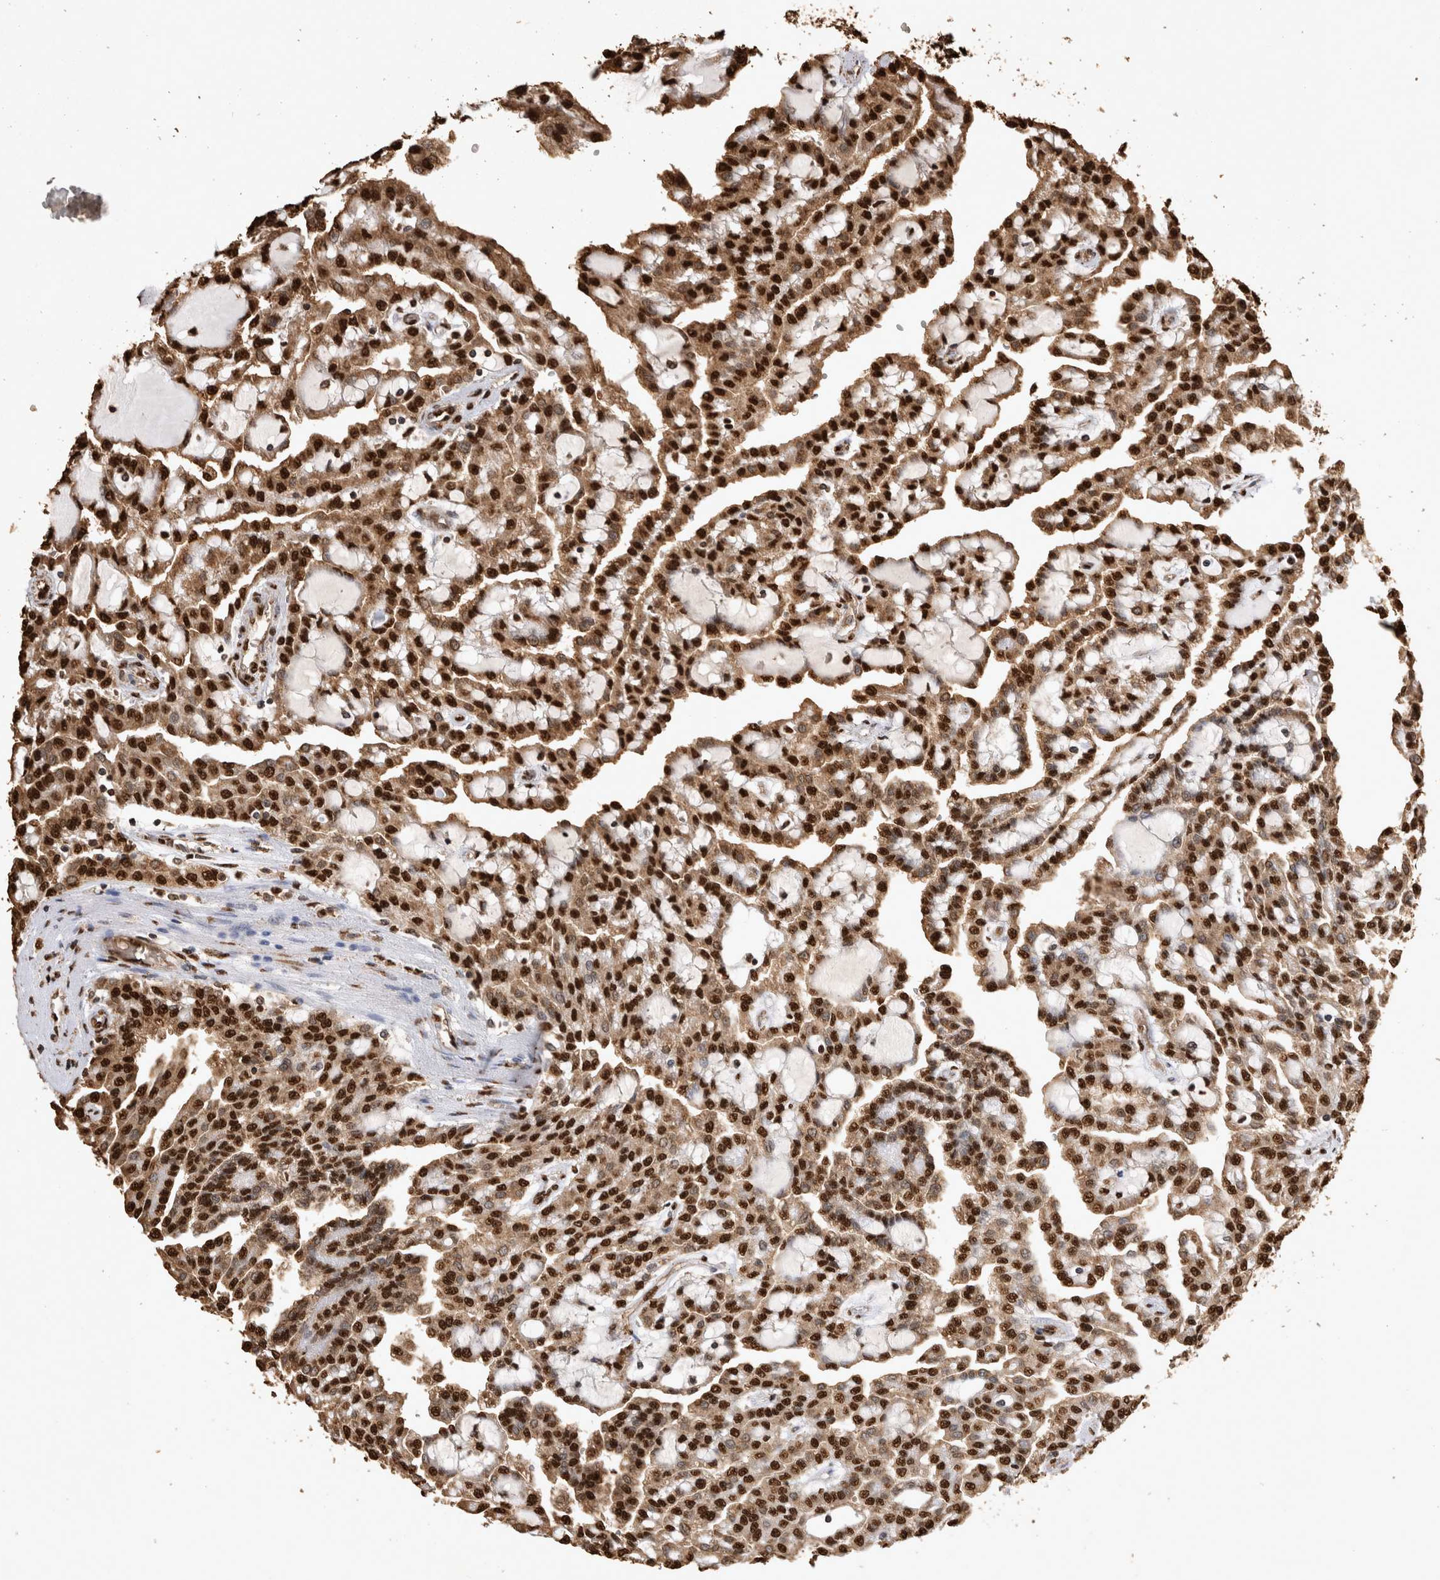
{"staining": {"intensity": "strong", "quantity": ">75%", "location": "nuclear"}, "tissue": "renal cancer", "cell_type": "Tumor cells", "image_type": "cancer", "snomed": [{"axis": "morphology", "description": "Adenocarcinoma, NOS"}, {"axis": "topography", "description": "Kidney"}], "caption": "A high amount of strong nuclear staining is identified in about >75% of tumor cells in renal adenocarcinoma tissue.", "gene": "OAS2", "patient": {"sex": "male", "age": 63}}